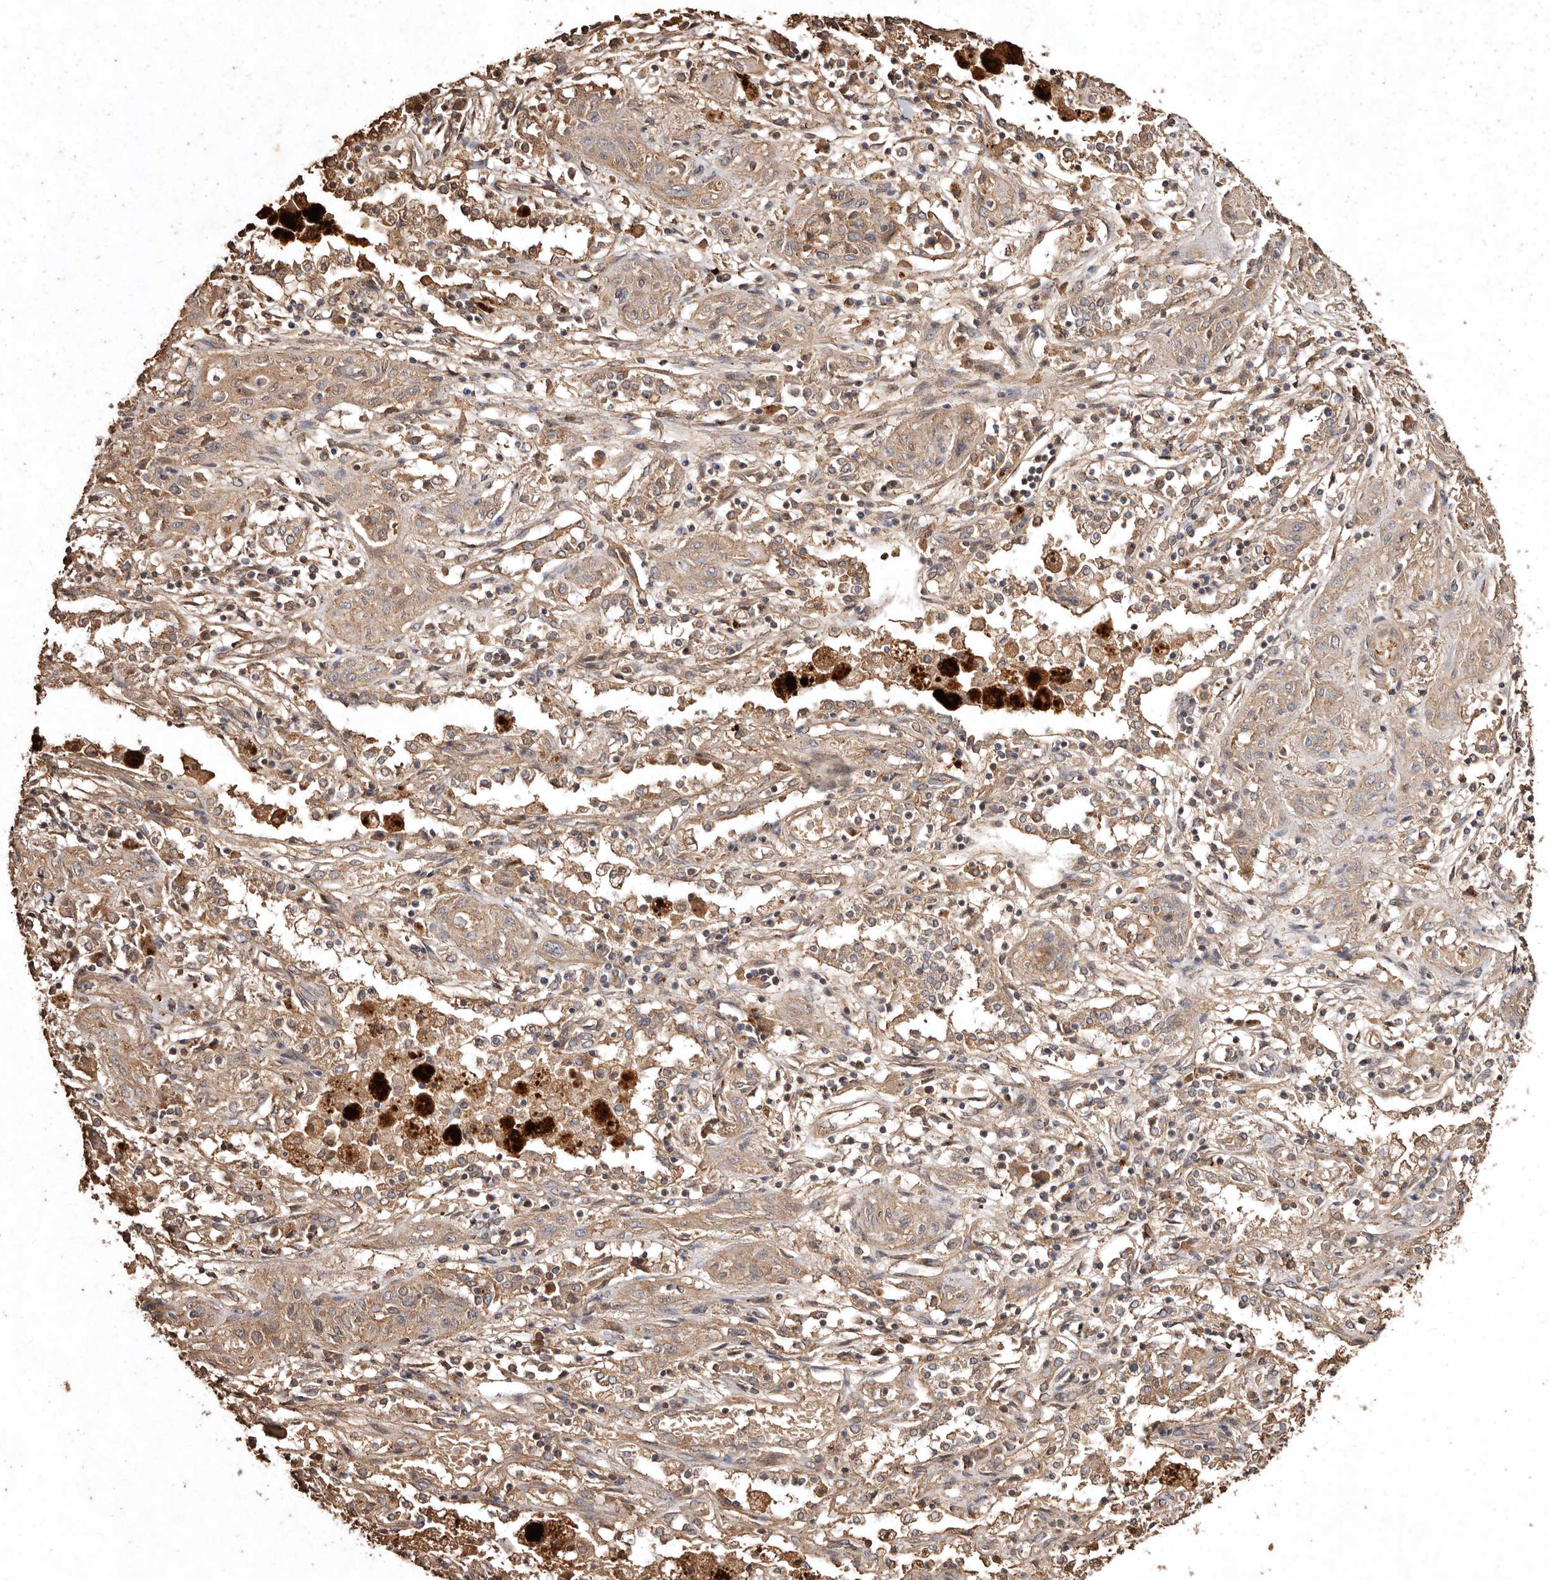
{"staining": {"intensity": "weak", "quantity": ">75%", "location": "cytoplasmic/membranous"}, "tissue": "lung cancer", "cell_type": "Tumor cells", "image_type": "cancer", "snomed": [{"axis": "morphology", "description": "Squamous cell carcinoma, NOS"}, {"axis": "topography", "description": "Lung"}], "caption": "IHC of human lung cancer (squamous cell carcinoma) shows low levels of weak cytoplasmic/membranous expression in approximately >75% of tumor cells.", "gene": "FARS2", "patient": {"sex": "female", "age": 47}}